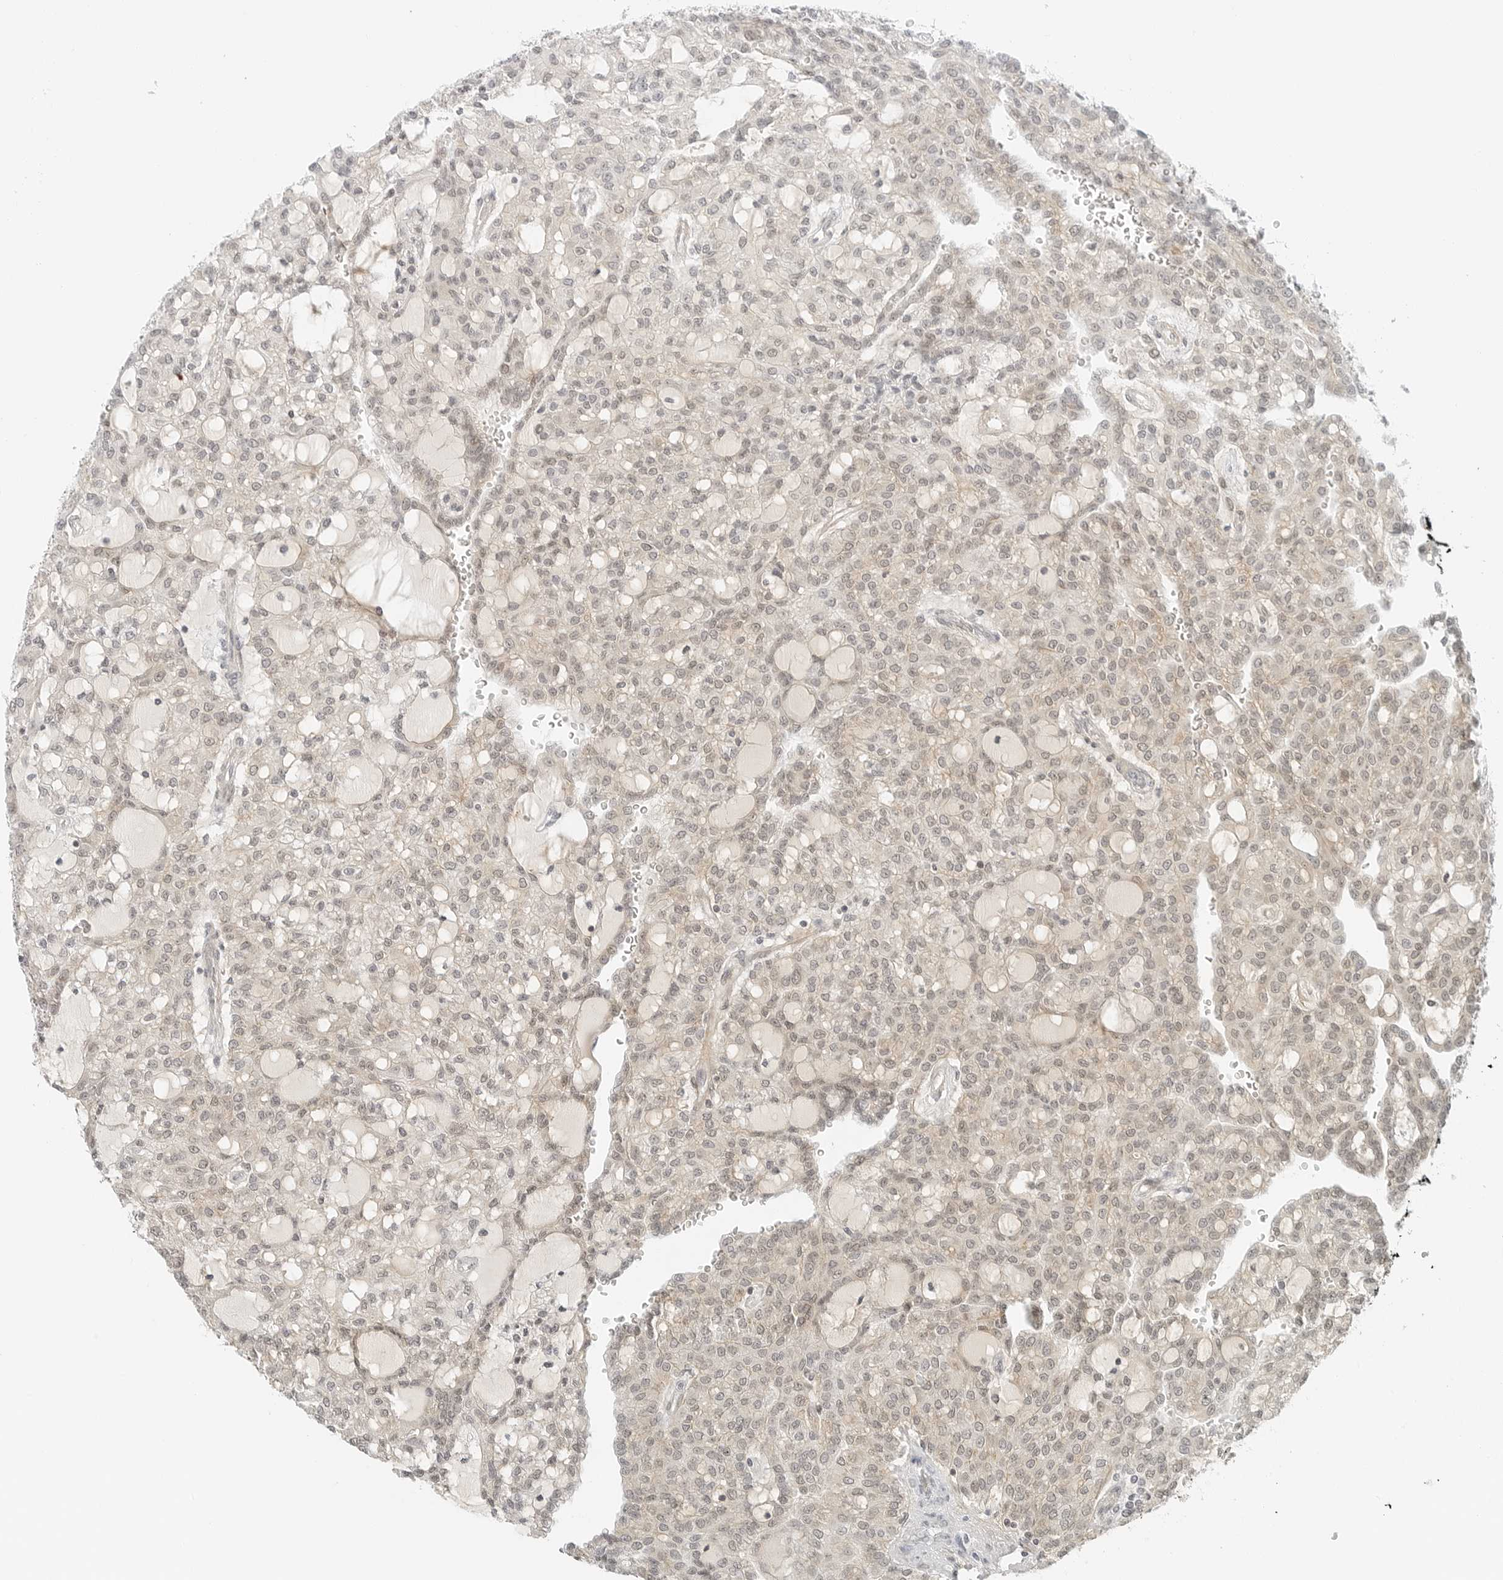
{"staining": {"intensity": "weak", "quantity": "25%-75%", "location": "nuclear"}, "tissue": "renal cancer", "cell_type": "Tumor cells", "image_type": "cancer", "snomed": [{"axis": "morphology", "description": "Adenocarcinoma, NOS"}, {"axis": "topography", "description": "Kidney"}], "caption": "An image showing weak nuclear expression in approximately 25%-75% of tumor cells in renal cancer, as visualized by brown immunohistochemical staining.", "gene": "NEO1", "patient": {"sex": "male", "age": 63}}